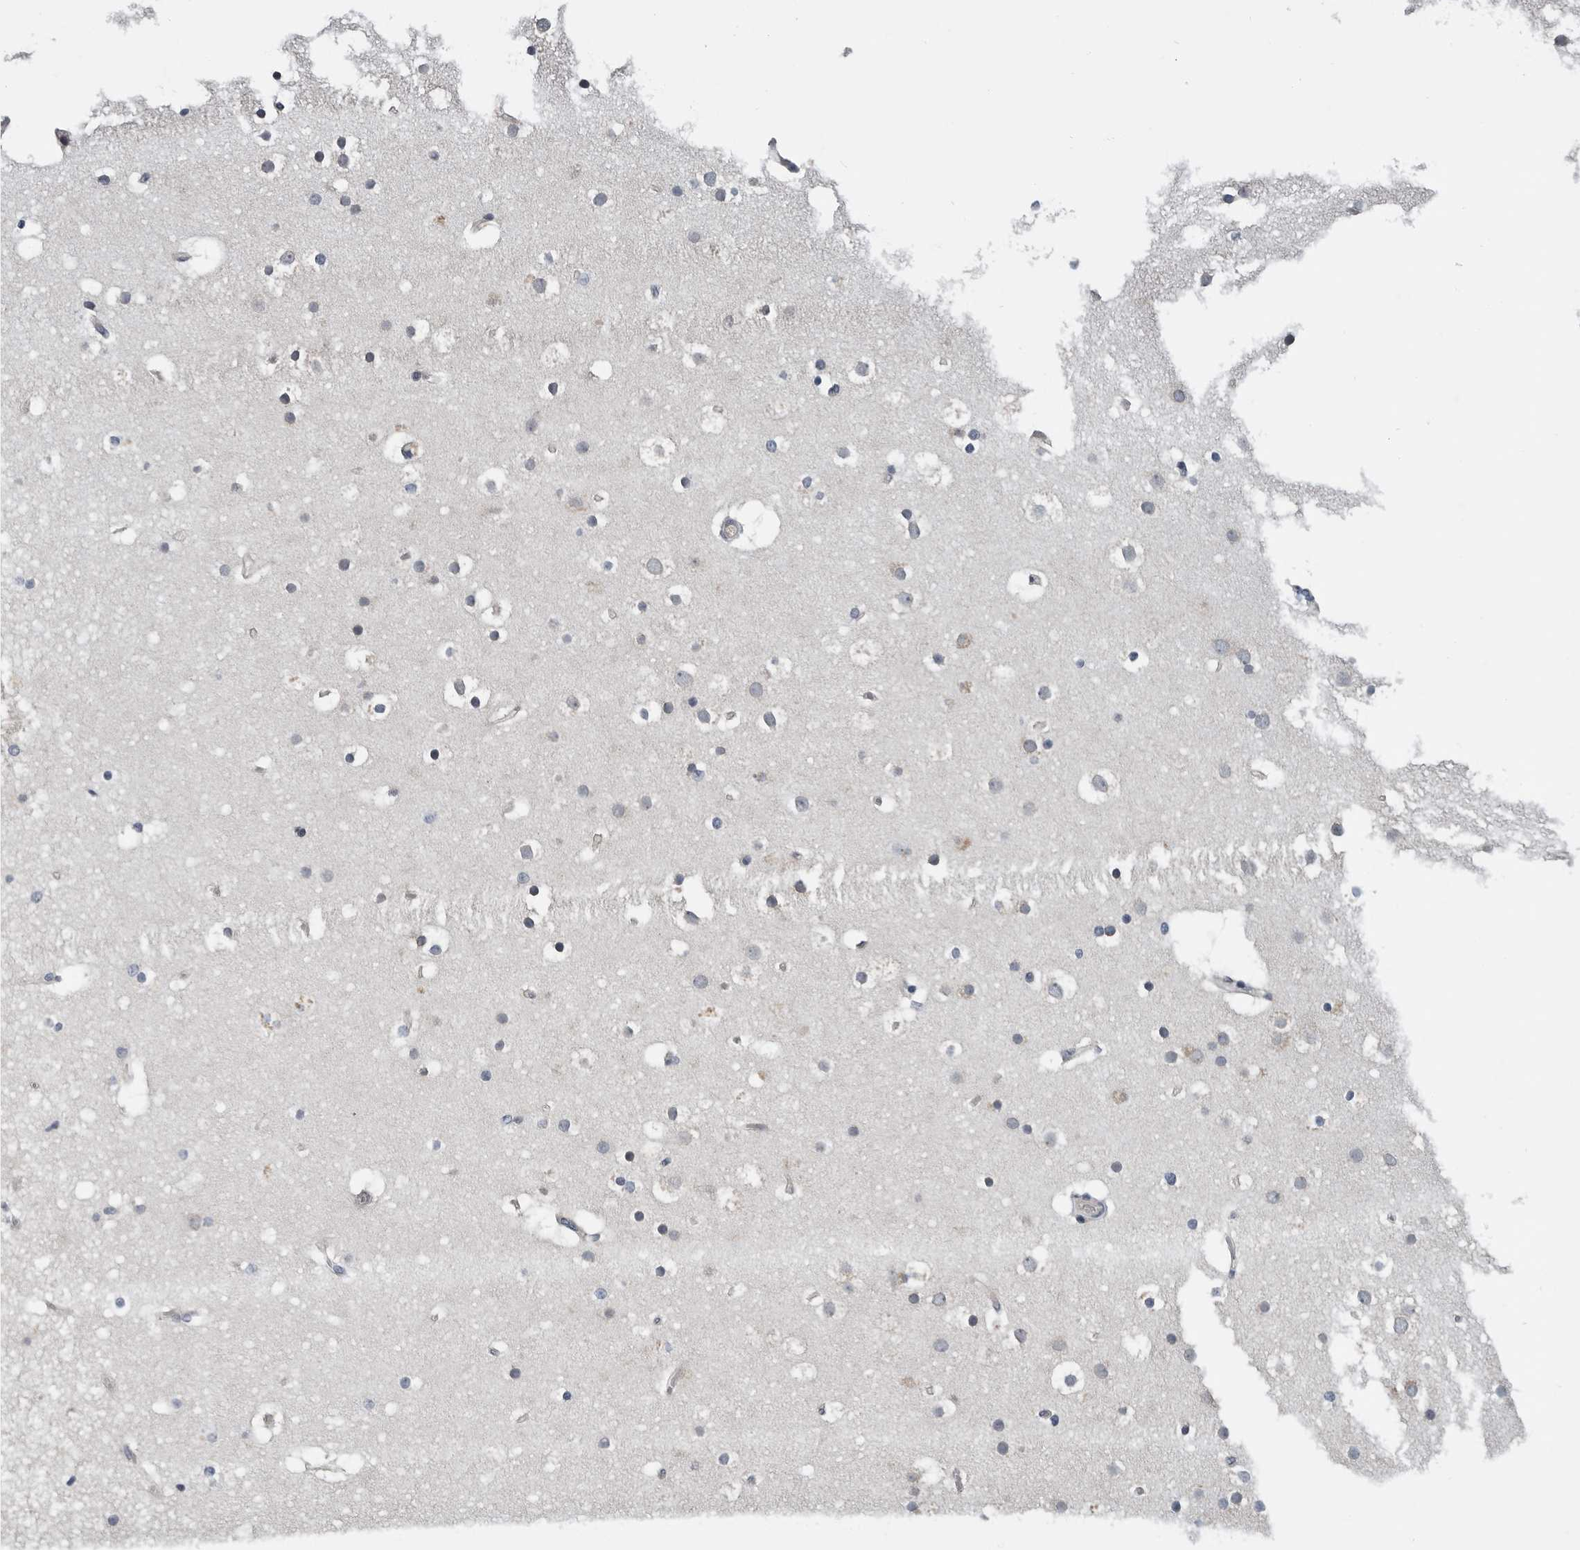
{"staining": {"intensity": "negative", "quantity": "none", "location": "none"}, "tissue": "cerebral cortex", "cell_type": "Endothelial cells", "image_type": "normal", "snomed": [{"axis": "morphology", "description": "Normal tissue, NOS"}, {"axis": "topography", "description": "Cerebral cortex"}], "caption": "Cerebral cortex stained for a protein using immunohistochemistry (IHC) demonstrates no positivity endothelial cells.", "gene": "TMEM199", "patient": {"sex": "male", "age": 57}}